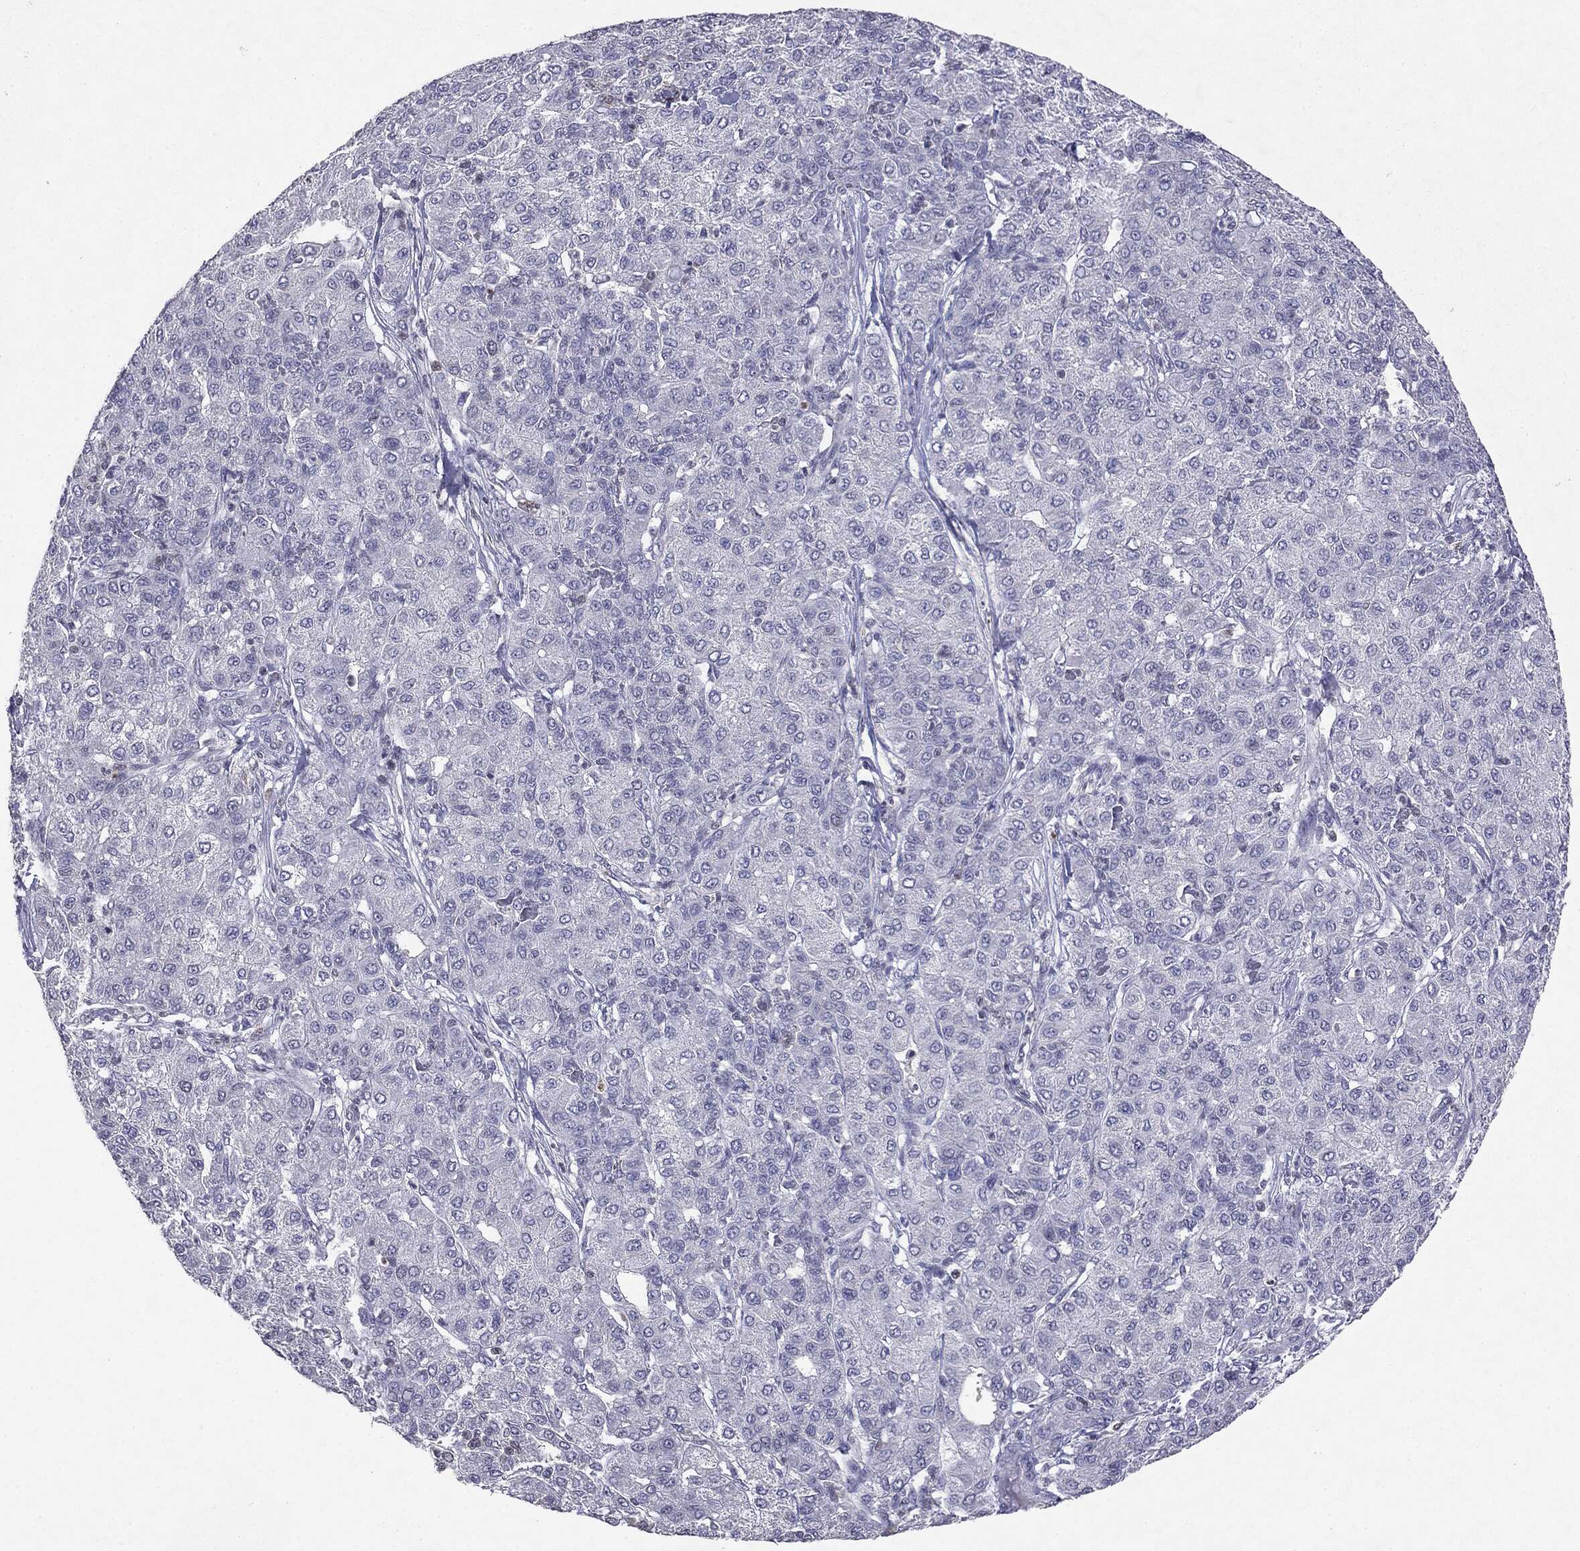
{"staining": {"intensity": "negative", "quantity": "none", "location": "none"}, "tissue": "liver cancer", "cell_type": "Tumor cells", "image_type": "cancer", "snomed": [{"axis": "morphology", "description": "Carcinoma, Hepatocellular, NOS"}, {"axis": "topography", "description": "Liver"}], "caption": "This is a image of immunohistochemistry (IHC) staining of liver cancer, which shows no staining in tumor cells.", "gene": "KIF2C", "patient": {"sex": "male", "age": 65}}